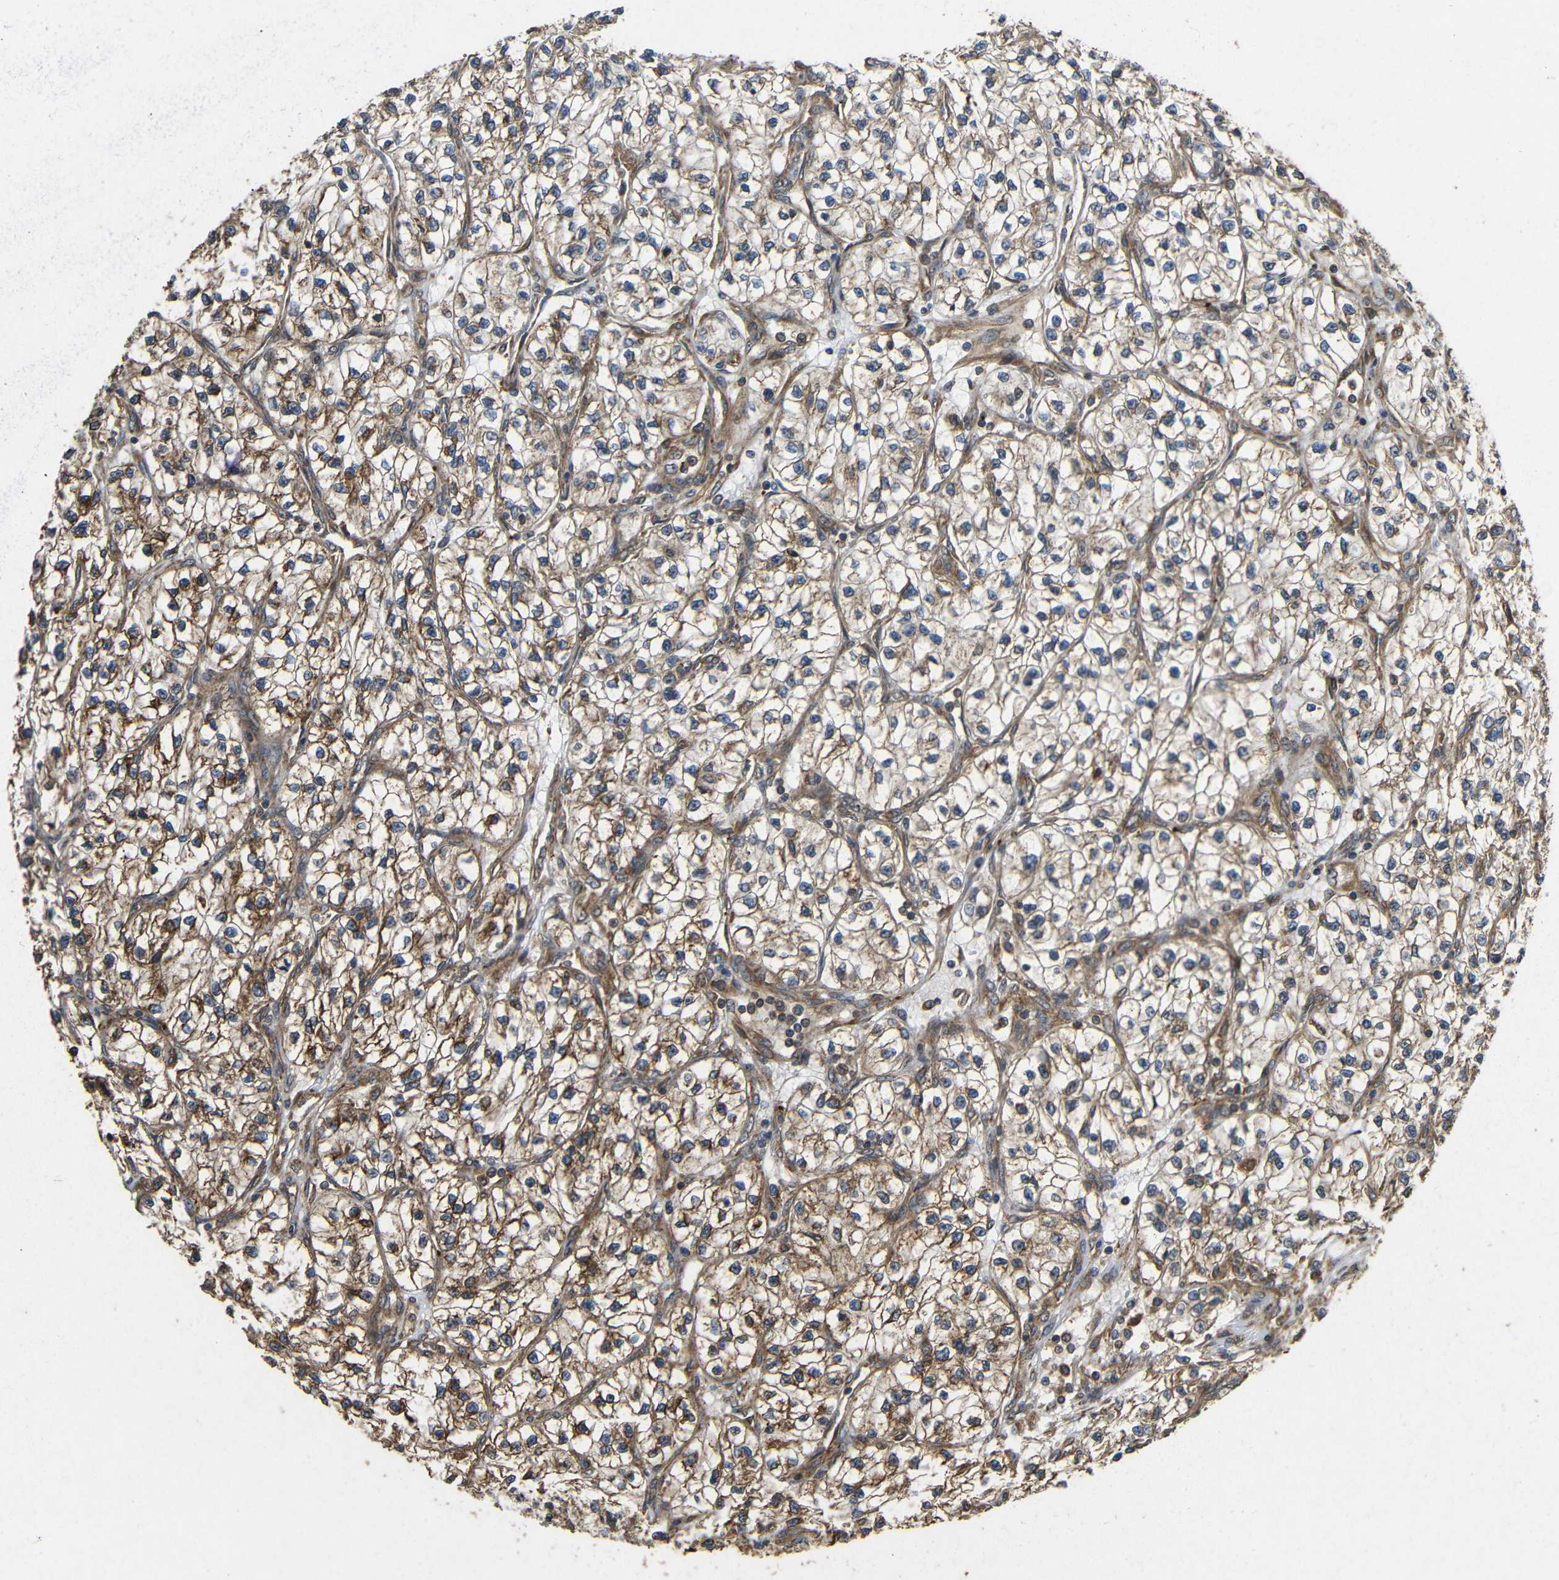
{"staining": {"intensity": "moderate", "quantity": ">75%", "location": "cytoplasmic/membranous"}, "tissue": "renal cancer", "cell_type": "Tumor cells", "image_type": "cancer", "snomed": [{"axis": "morphology", "description": "Adenocarcinoma, NOS"}, {"axis": "topography", "description": "Kidney"}], "caption": "A high-resolution photomicrograph shows immunohistochemistry (IHC) staining of adenocarcinoma (renal), which displays moderate cytoplasmic/membranous expression in approximately >75% of tumor cells.", "gene": "EIF2S1", "patient": {"sex": "female", "age": 57}}